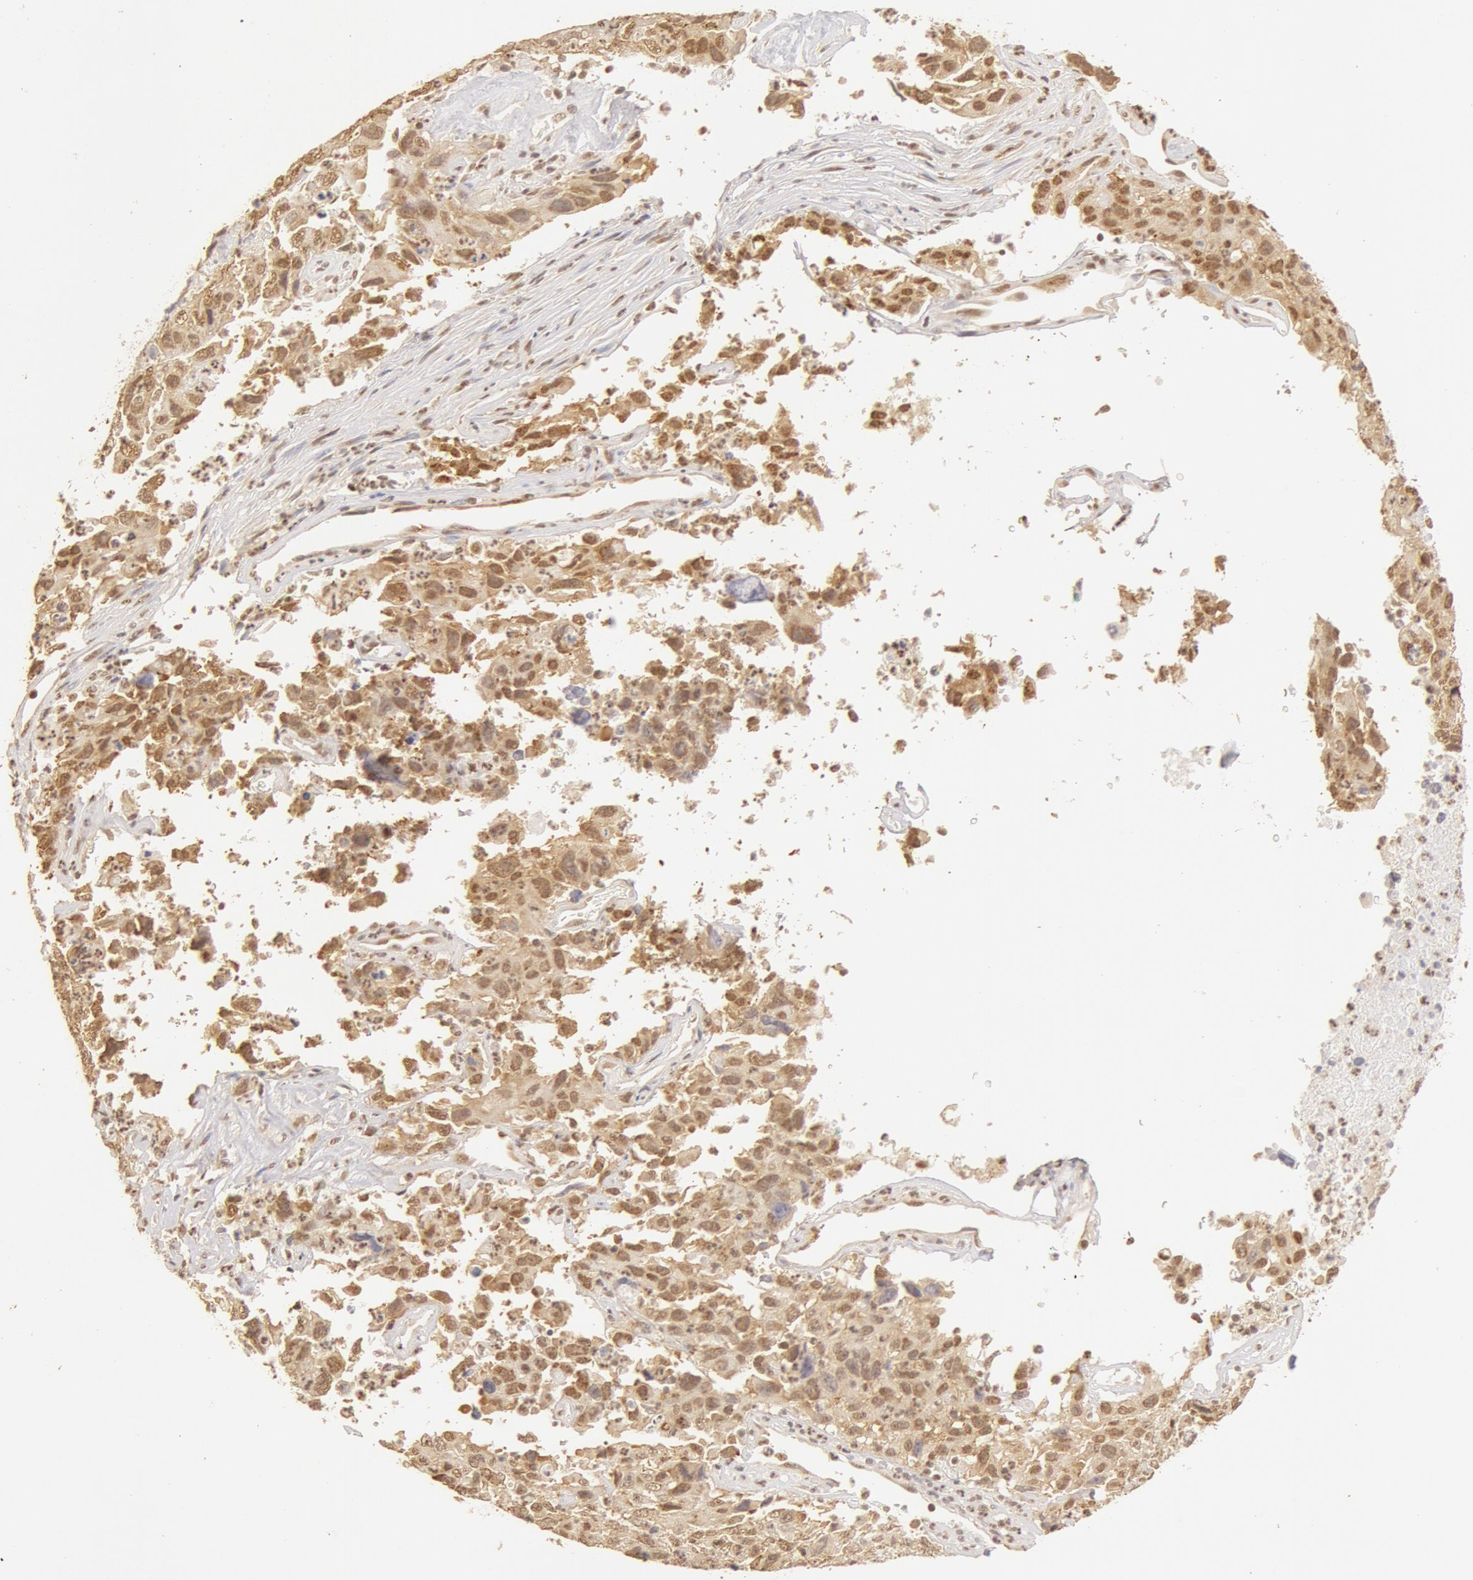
{"staining": {"intensity": "moderate", "quantity": ">75%", "location": "cytoplasmic/membranous,nuclear"}, "tissue": "lung cancer", "cell_type": "Tumor cells", "image_type": "cancer", "snomed": [{"axis": "morphology", "description": "Squamous cell carcinoma, NOS"}, {"axis": "topography", "description": "Lung"}], "caption": "Moderate cytoplasmic/membranous and nuclear positivity is identified in about >75% of tumor cells in lung cancer (squamous cell carcinoma).", "gene": "SNRNP70", "patient": {"sex": "male", "age": 64}}